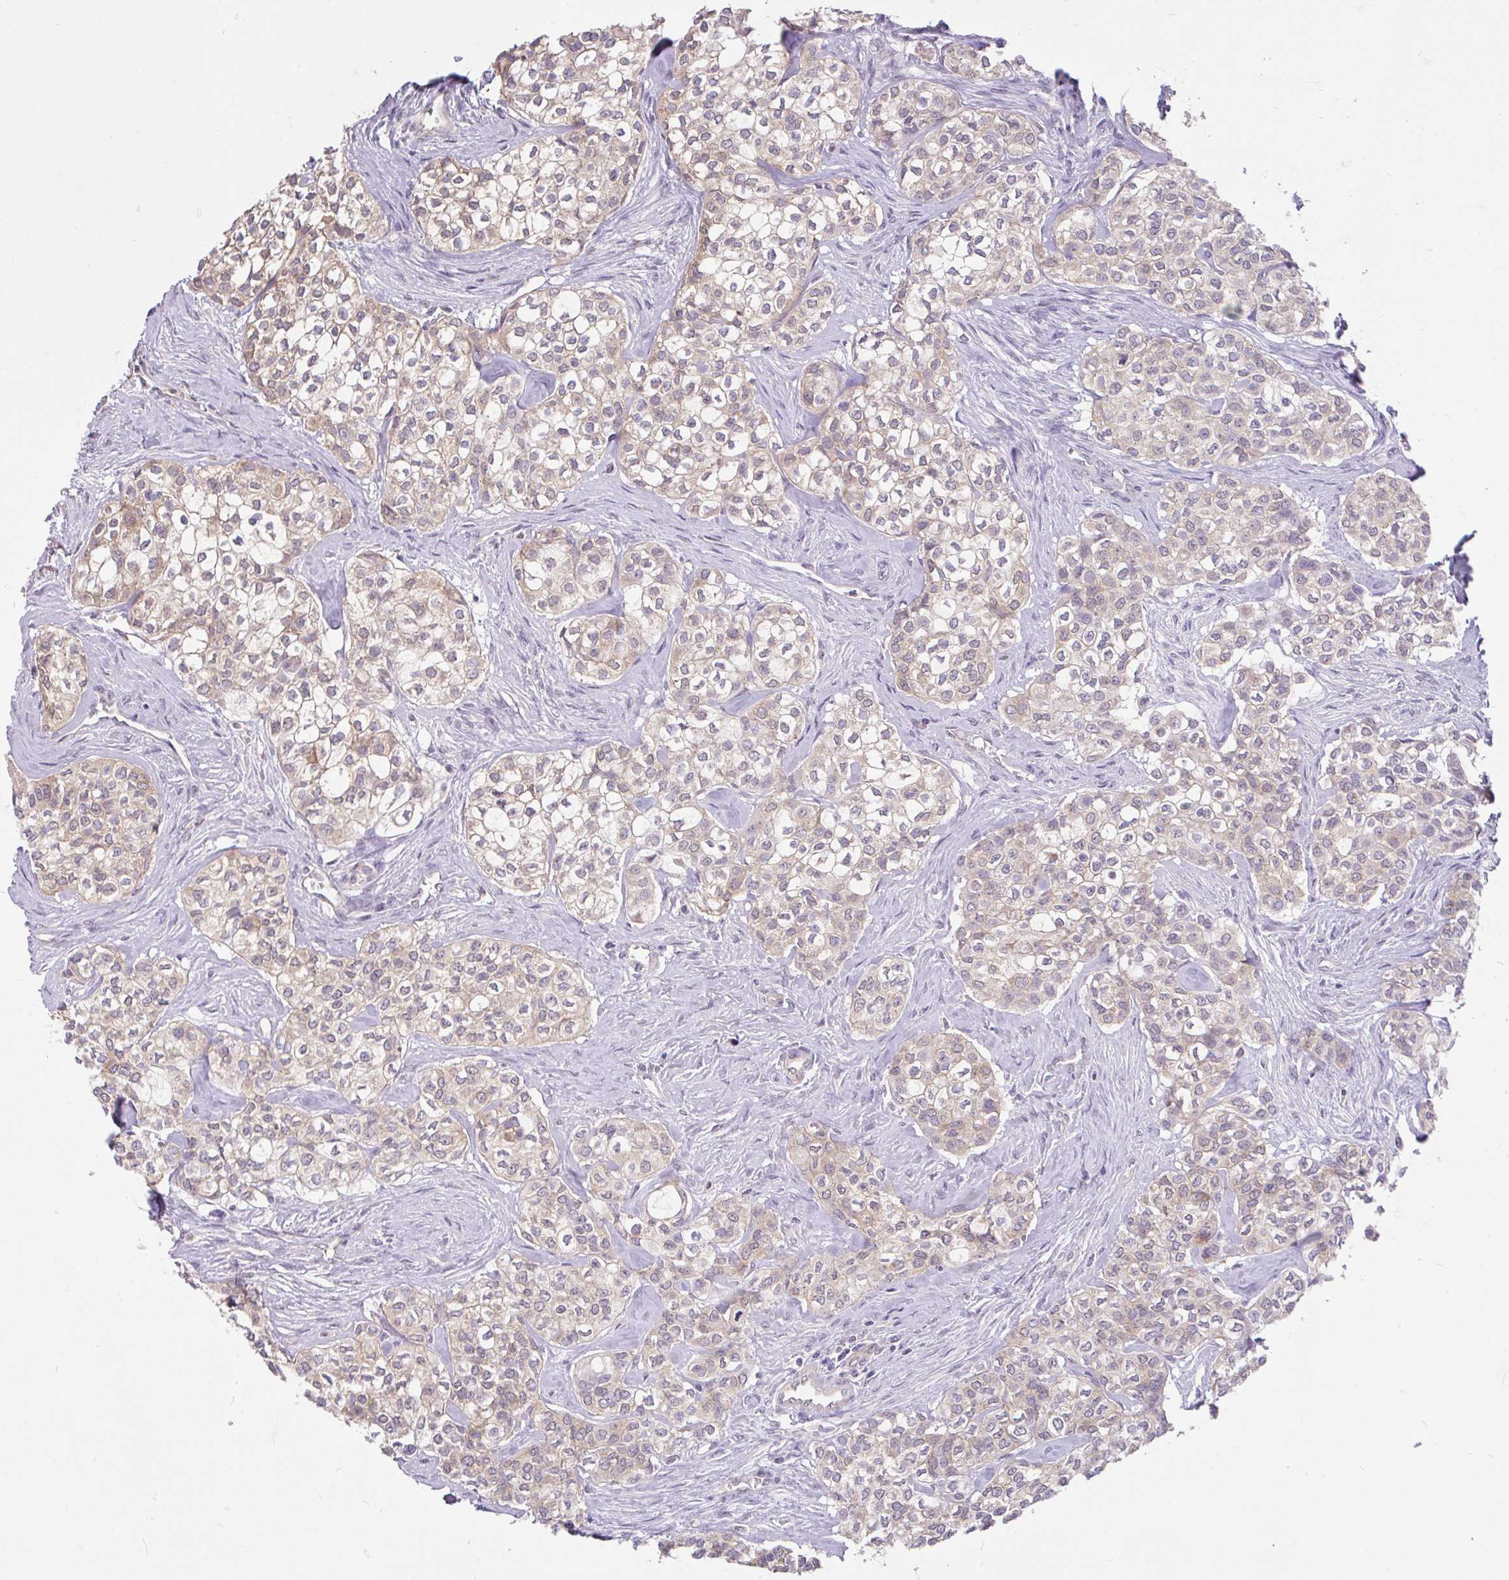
{"staining": {"intensity": "weak", "quantity": "25%-75%", "location": "cytoplasmic/membranous,nuclear"}, "tissue": "head and neck cancer", "cell_type": "Tumor cells", "image_type": "cancer", "snomed": [{"axis": "morphology", "description": "Adenocarcinoma, NOS"}, {"axis": "topography", "description": "Head-Neck"}], "caption": "Protein analysis of adenocarcinoma (head and neck) tissue exhibits weak cytoplasmic/membranous and nuclear positivity in approximately 25%-75% of tumor cells. (DAB = brown stain, brightfield microscopy at high magnification).", "gene": "RALBP1", "patient": {"sex": "male", "age": 81}}